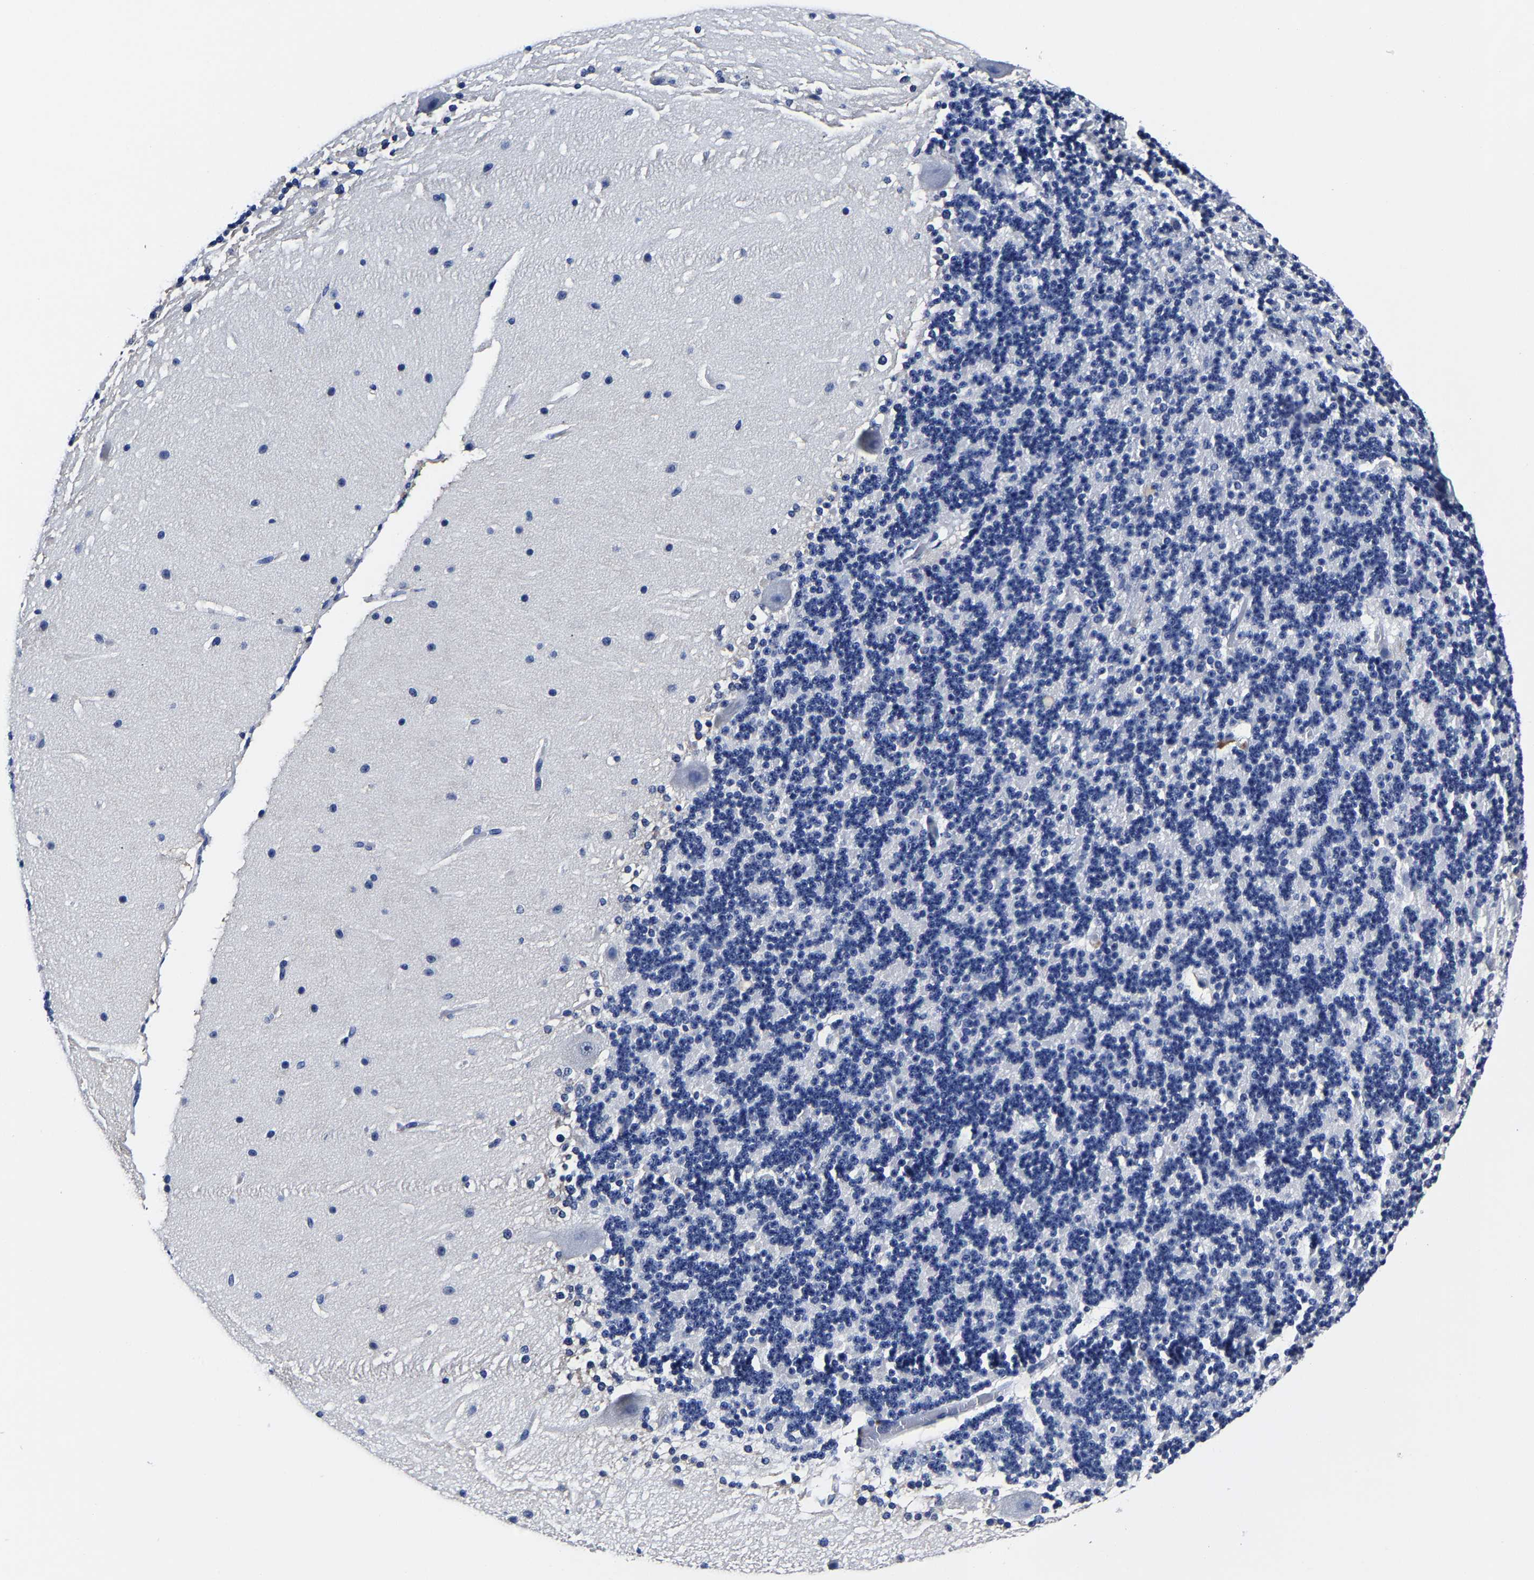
{"staining": {"intensity": "negative", "quantity": "none", "location": "none"}, "tissue": "cerebellum", "cell_type": "Cells in granular layer", "image_type": "normal", "snomed": [{"axis": "morphology", "description": "Normal tissue, NOS"}, {"axis": "topography", "description": "Cerebellum"}], "caption": "This micrograph is of unremarkable cerebellum stained with IHC to label a protein in brown with the nuclei are counter-stained blue. There is no positivity in cells in granular layer.", "gene": "CPA2", "patient": {"sex": "female", "age": 19}}